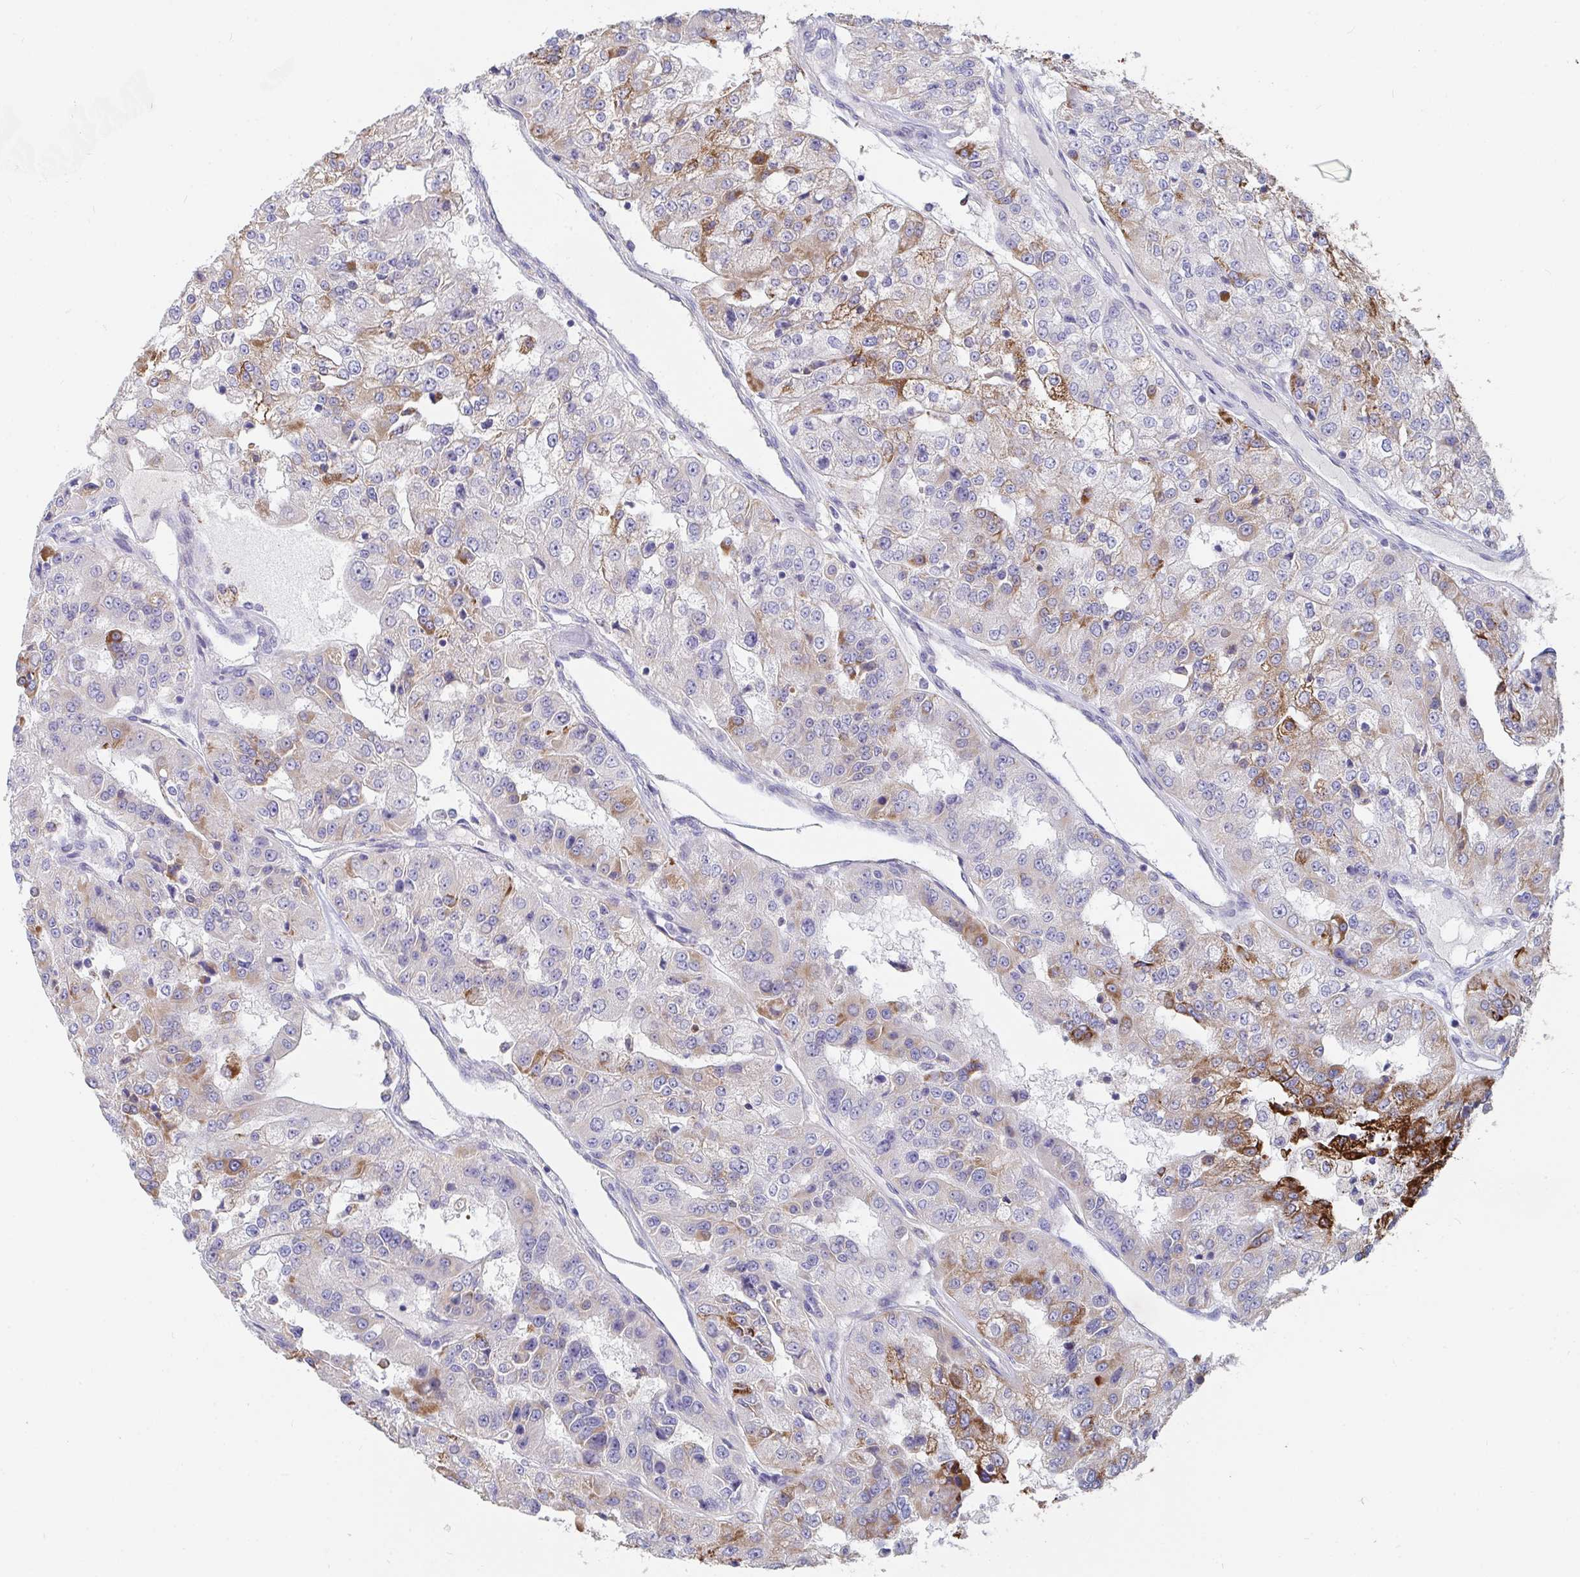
{"staining": {"intensity": "strong", "quantity": "<25%", "location": "cytoplasmic/membranous"}, "tissue": "renal cancer", "cell_type": "Tumor cells", "image_type": "cancer", "snomed": [{"axis": "morphology", "description": "Adenocarcinoma, NOS"}, {"axis": "topography", "description": "Kidney"}], "caption": "DAB (3,3'-diaminobenzidine) immunohistochemical staining of human renal cancer (adenocarcinoma) reveals strong cytoplasmic/membranous protein expression in approximately <25% of tumor cells. Nuclei are stained in blue.", "gene": "FAM156B", "patient": {"sex": "female", "age": 63}}